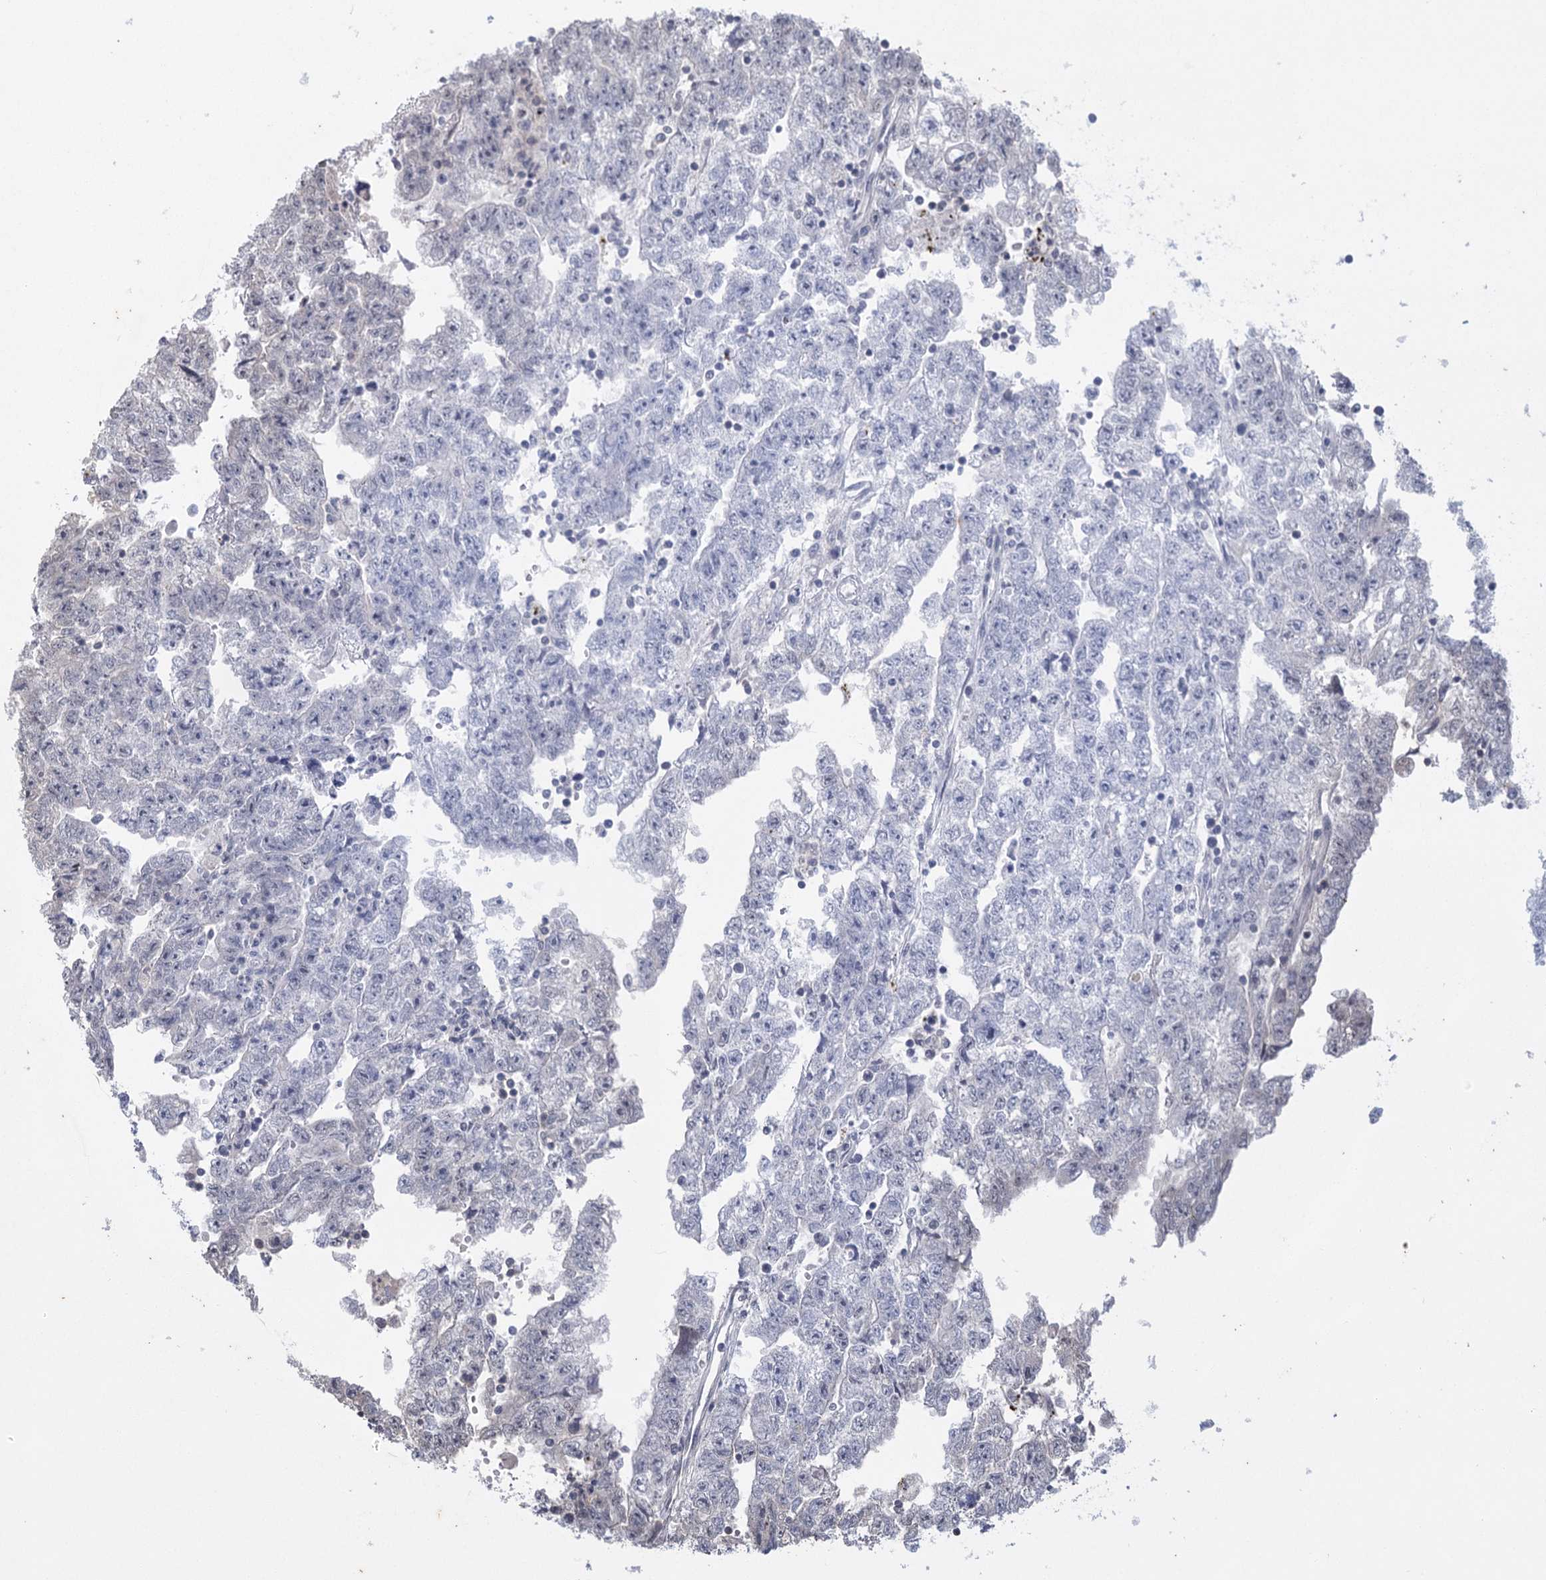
{"staining": {"intensity": "negative", "quantity": "none", "location": "none"}, "tissue": "testis cancer", "cell_type": "Tumor cells", "image_type": "cancer", "snomed": [{"axis": "morphology", "description": "Carcinoma, Embryonal, NOS"}, {"axis": "topography", "description": "Testis"}], "caption": "Immunohistochemistry of human testis cancer shows no expression in tumor cells. (DAB (3,3'-diaminobenzidine) immunohistochemistry (IHC) with hematoxylin counter stain).", "gene": "IL11RA", "patient": {"sex": "male", "age": 25}}